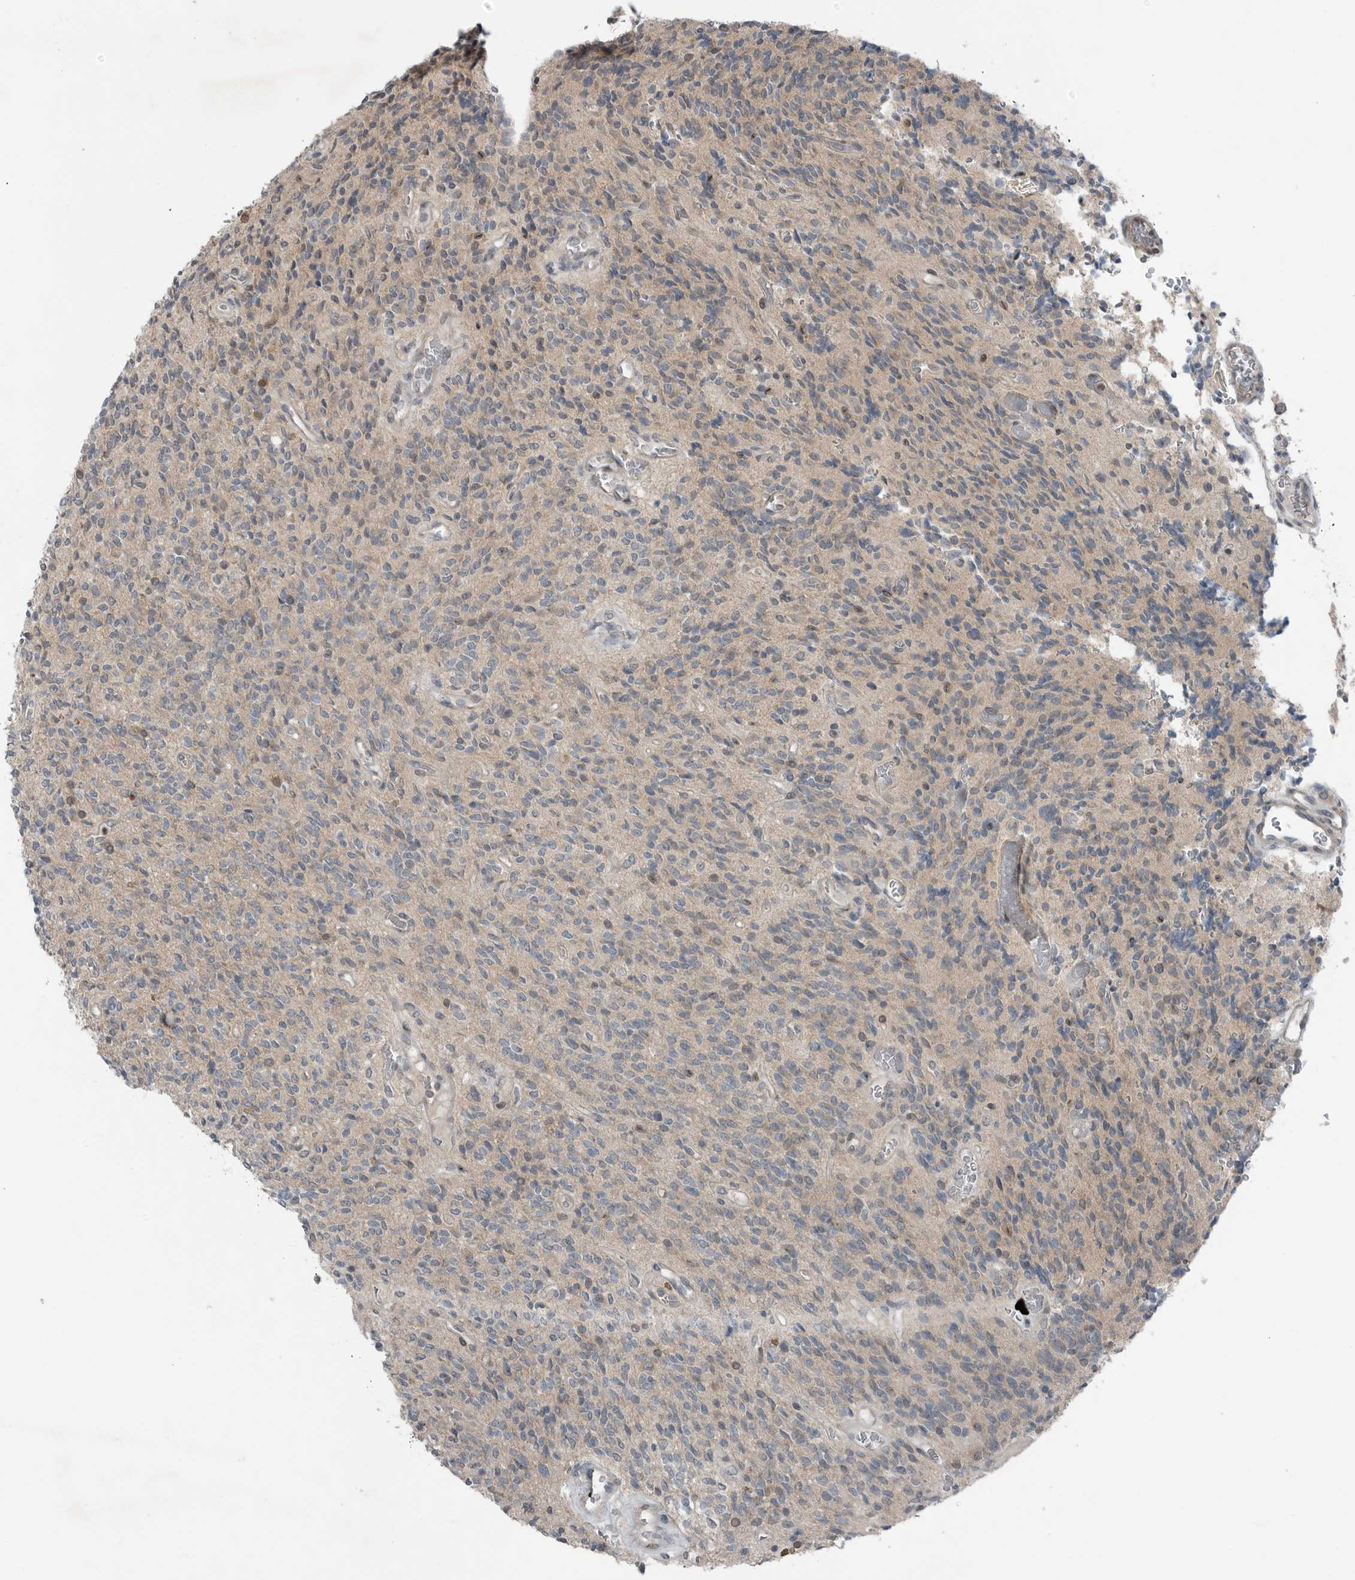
{"staining": {"intensity": "negative", "quantity": "none", "location": "none"}, "tissue": "glioma", "cell_type": "Tumor cells", "image_type": "cancer", "snomed": [{"axis": "morphology", "description": "Glioma, malignant, High grade"}, {"axis": "topography", "description": "Brain"}], "caption": "This is an immunohistochemistry photomicrograph of malignant glioma (high-grade). There is no staining in tumor cells.", "gene": "MFAP3L", "patient": {"sex": "male", "age": 34}}